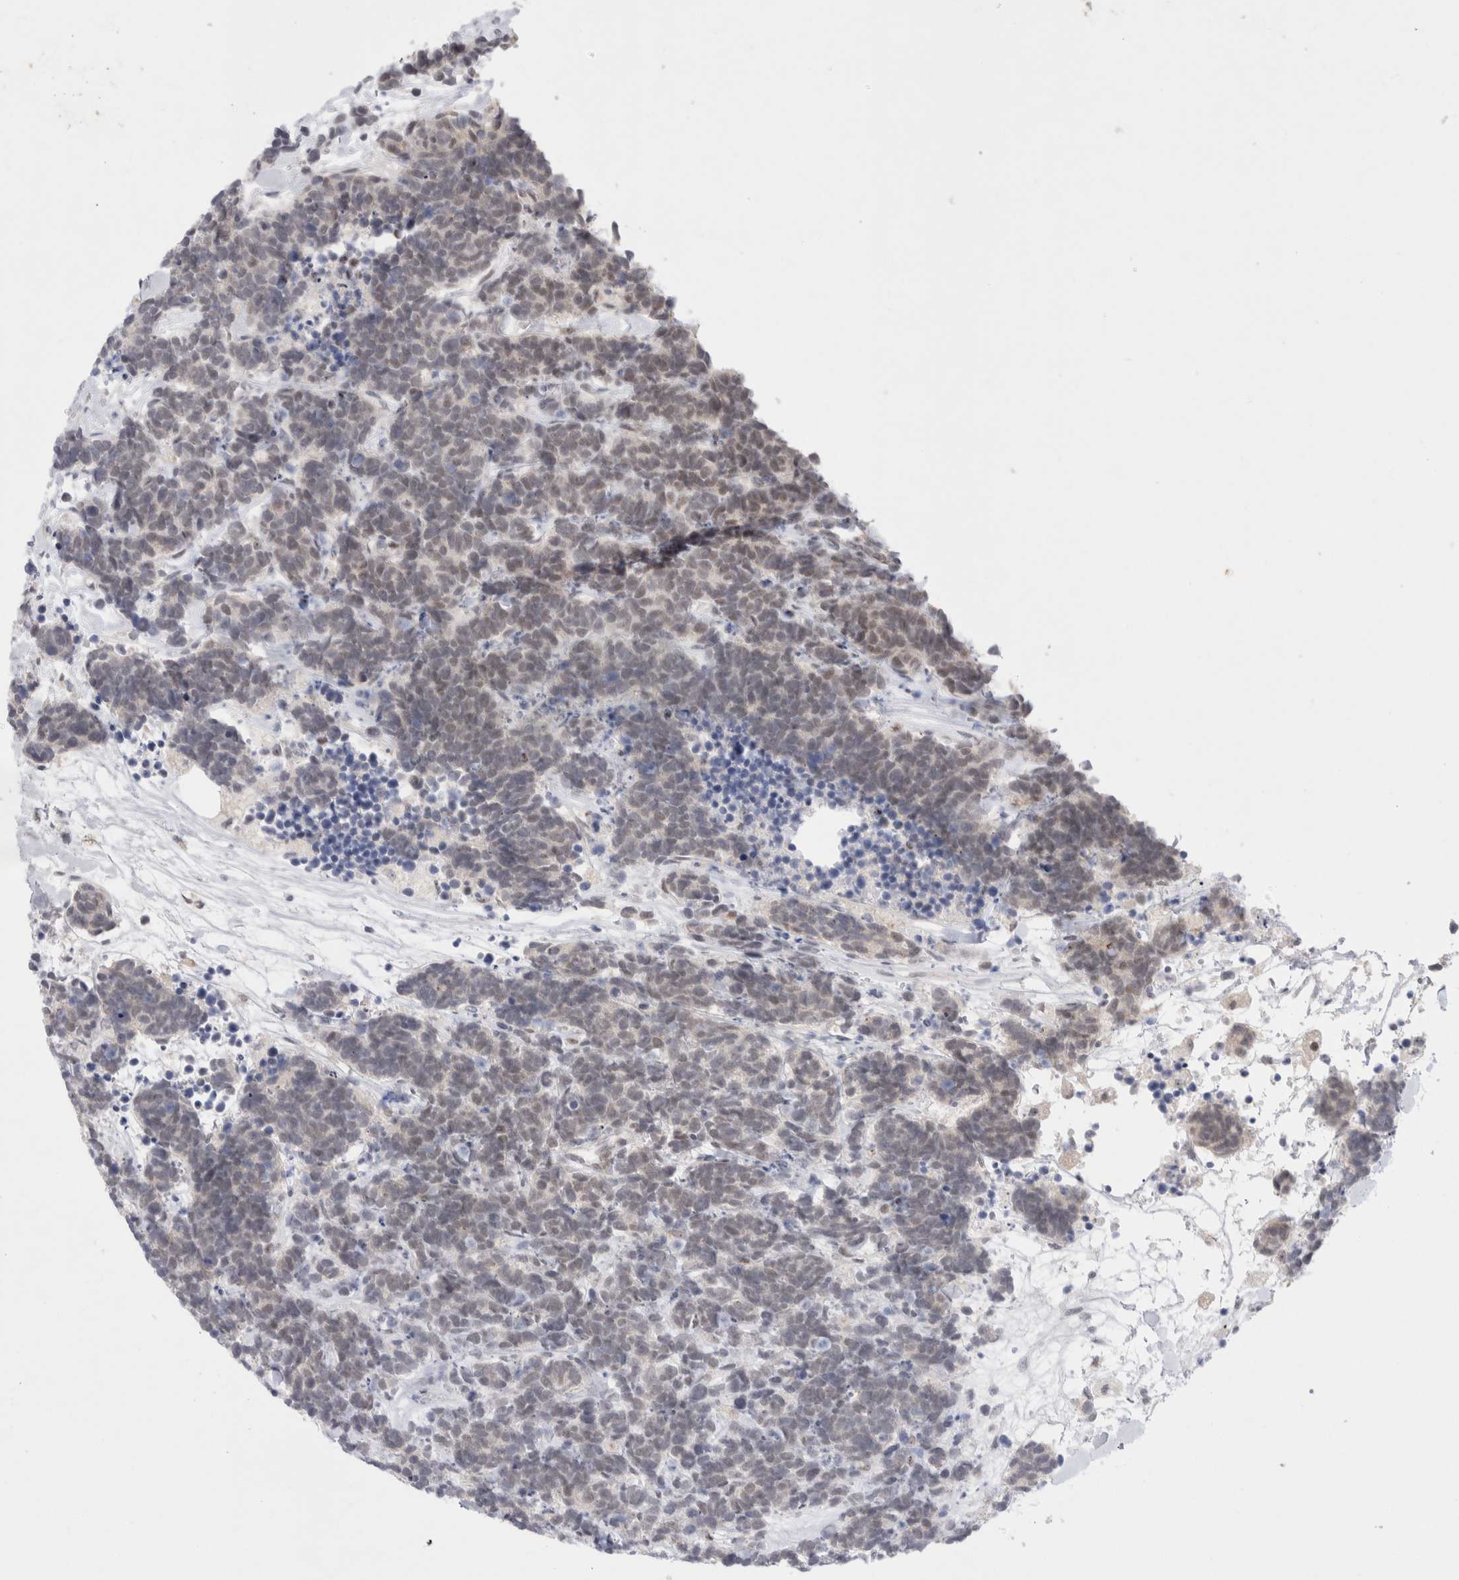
{"staining": {"intensity": "weak", "quantity": "25%-75%", "location": "nuclear"}, "tissue": "carcinoid", "cell_type": "Tumor cells", "image_type": "cancer", "snomed": [{"axis": "morphology", "description": "Carcinoma, NOS"}, {"axis": "morphology", "description": "Carcinoid, malignant, NOS"}, {"axis": "topography", "description": "Urinary bladder"}], "caption": "Tumor cells display low levels of weak nuclear positivity in approximately 25%-75% of cells in carcinoid.", "gene": "CERS5", "patient": {"sex": "male", "age": 57}}